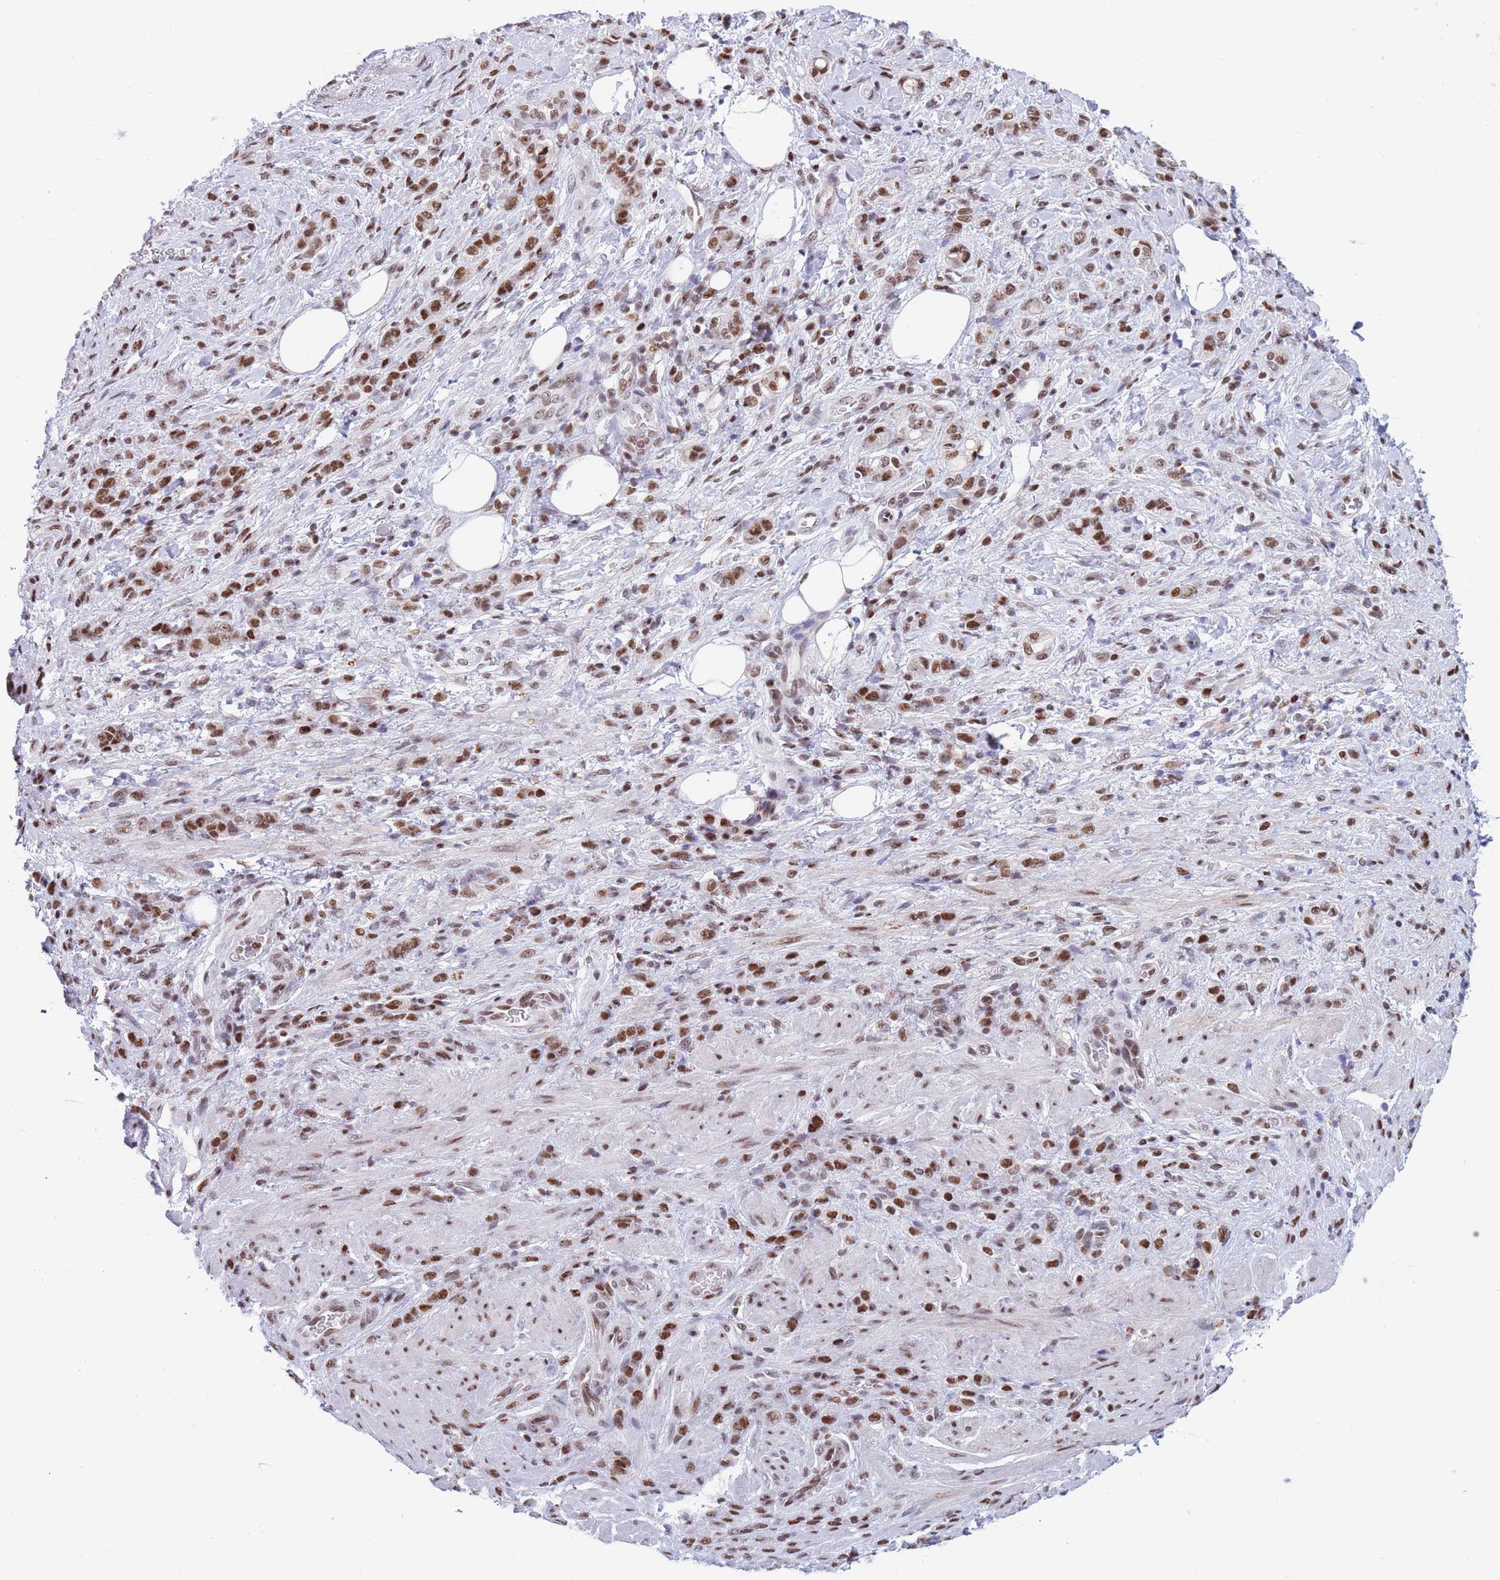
{"staining": {"intensity": "moderate", "quantity": ">75%", "location": "nuclear"}, "tissue": "stomach cancer", "cell_type": "Tumor cells", "image_type": "cancer", "snomed": [{"axis": "morphology", "description": "Adenocarcinoma, NOS"}, {"axis": "topography", "description": "Stomach"}], "caption": "Moderate nuclear positivity is seen in approximately >75% of tumor cells in adenocarcinoma (stomach).", "gene": "DNAJC3", "patient": {"sex": "male", "age": 77}}